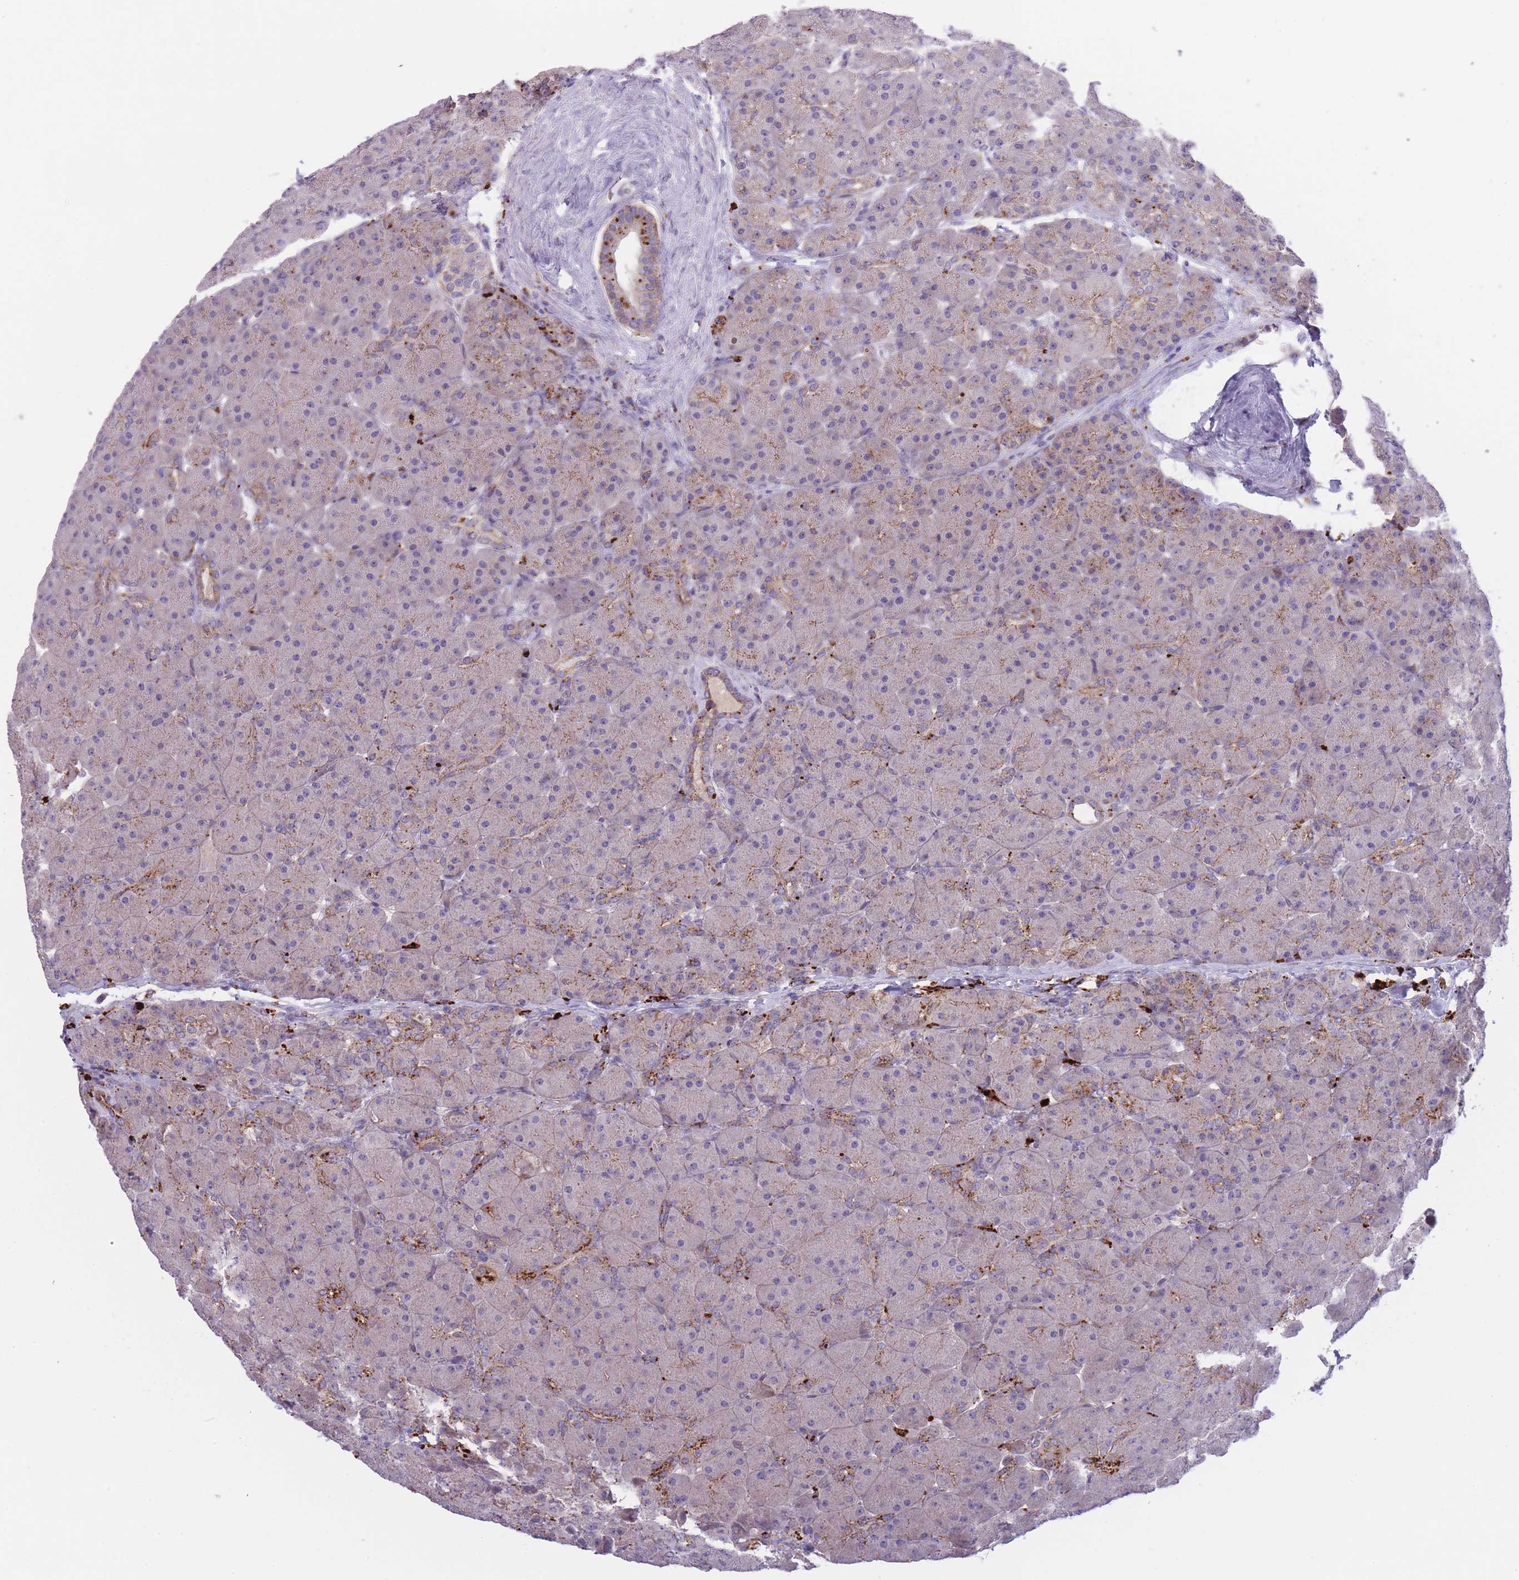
{"staining": {"intensity": "moderate", "quantity": "<25%", "location": "cytoplasmic/membranous"}, "tissue": "pancreas", "cell_type": "Exocrine glandular cells", "image_type": "normal", "snomed": [{"axis": "morphology", "description": "Normal tissue, NOS"}, {"axis": "topography", "description": "Pancreas"}], "caption": "This micrograph exhibits benign pancreas stained with IHC to label a protein in brown. The cytoplasmic/membranous of exocrine glandular cells show moderate positivity for the protein. Nuclei are counter-stained blue.", "gene": "TRIM61", "patient": {"sex": "male", "age": 66}}